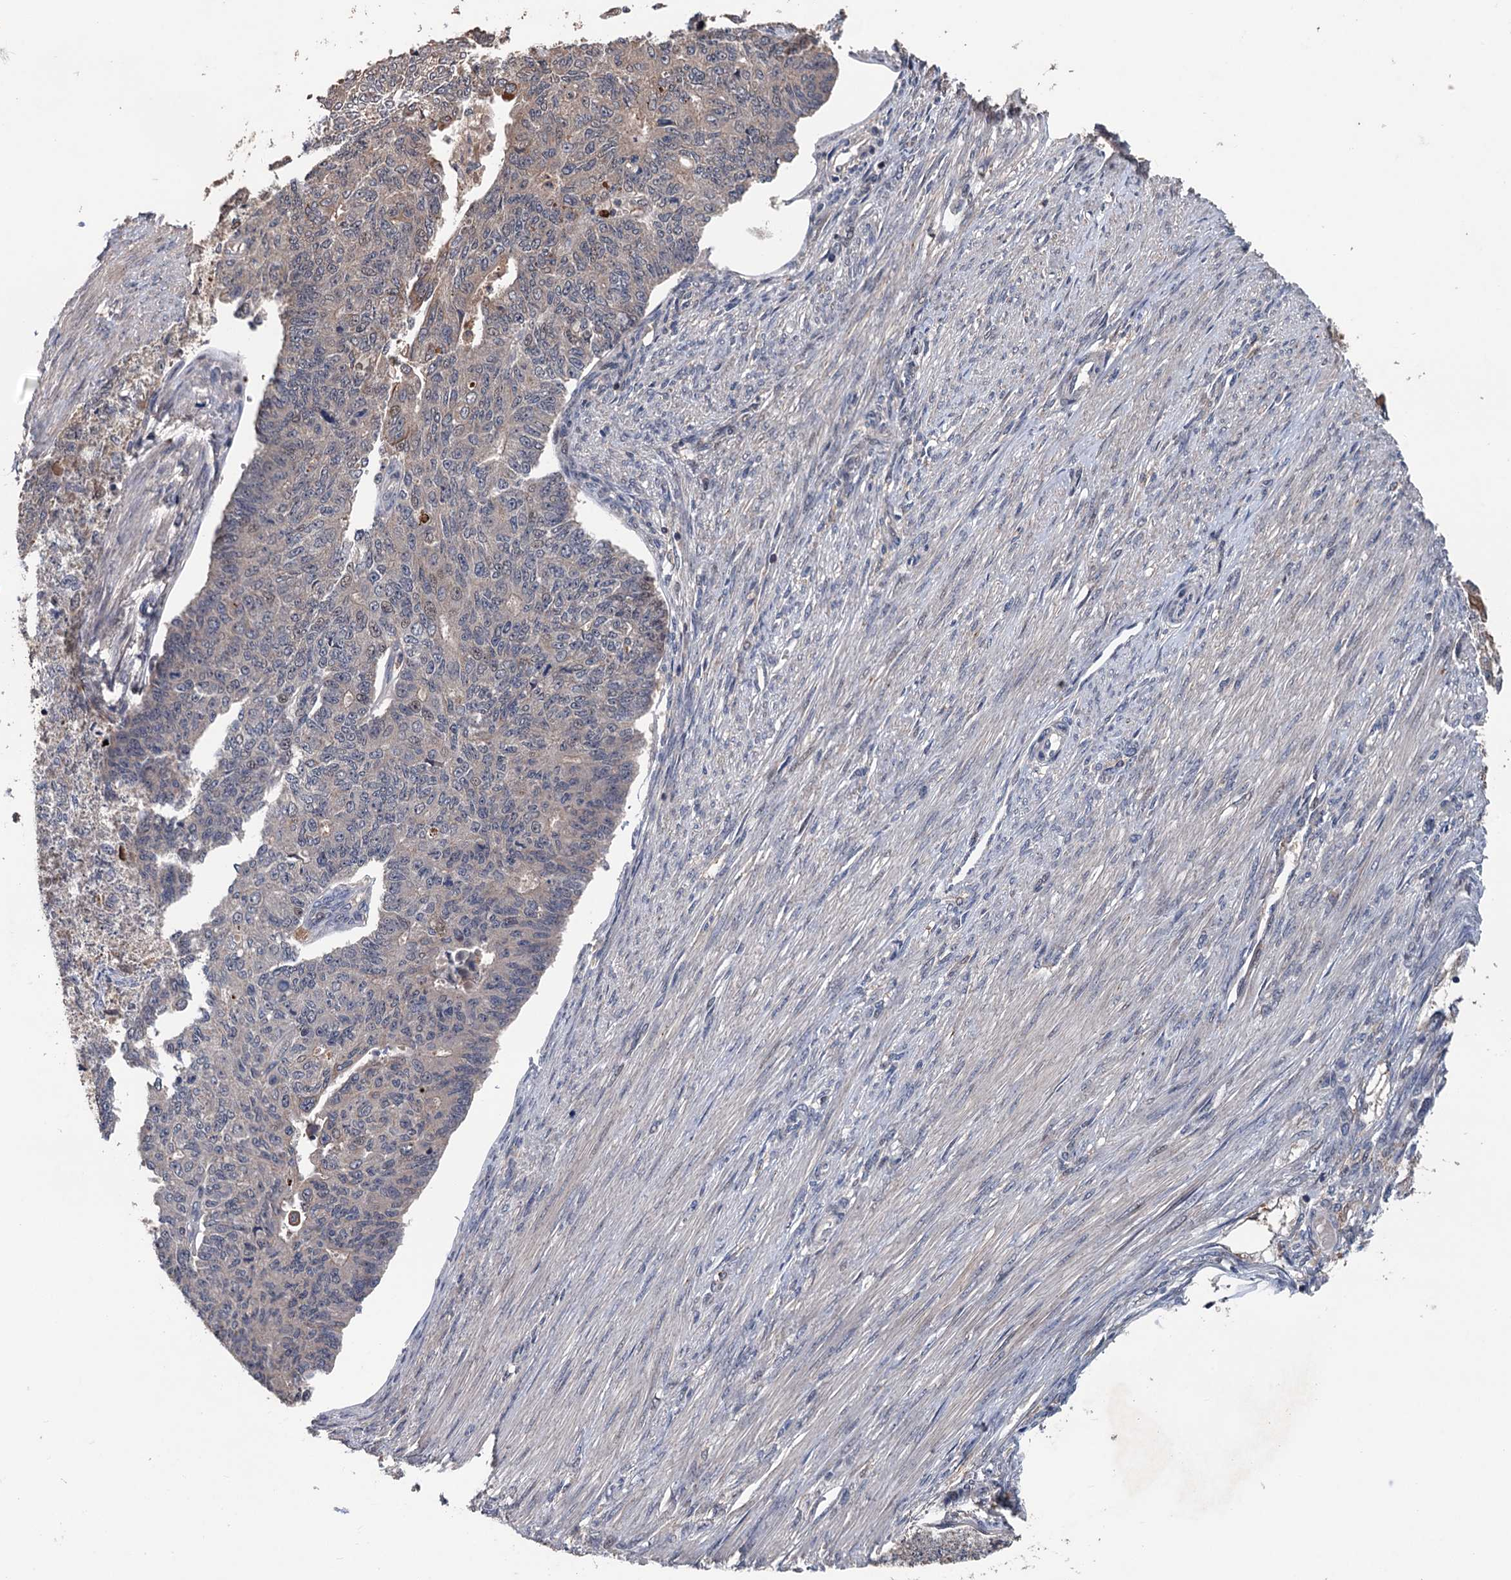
{"staining": {"intensity": "weak", "quantity": "<25%", "location": "cytoplasmic/membranous"}, "tissue": "endometrial cancer", "cell_type": "Tumor cells", "image_type": "cancer", "snomed": [{"axis": "morphology", "description": "Adenocarcinoma, NOS"}, {"axis": "topography", "description": "Endometrium"}], "caption": "Immunohistochemistry of endometrial cancer (adenocarcinoma) displays no expression in tumor cells.", "gene": "ZNF438", "patient": {"sex": "female", "age": 32}}